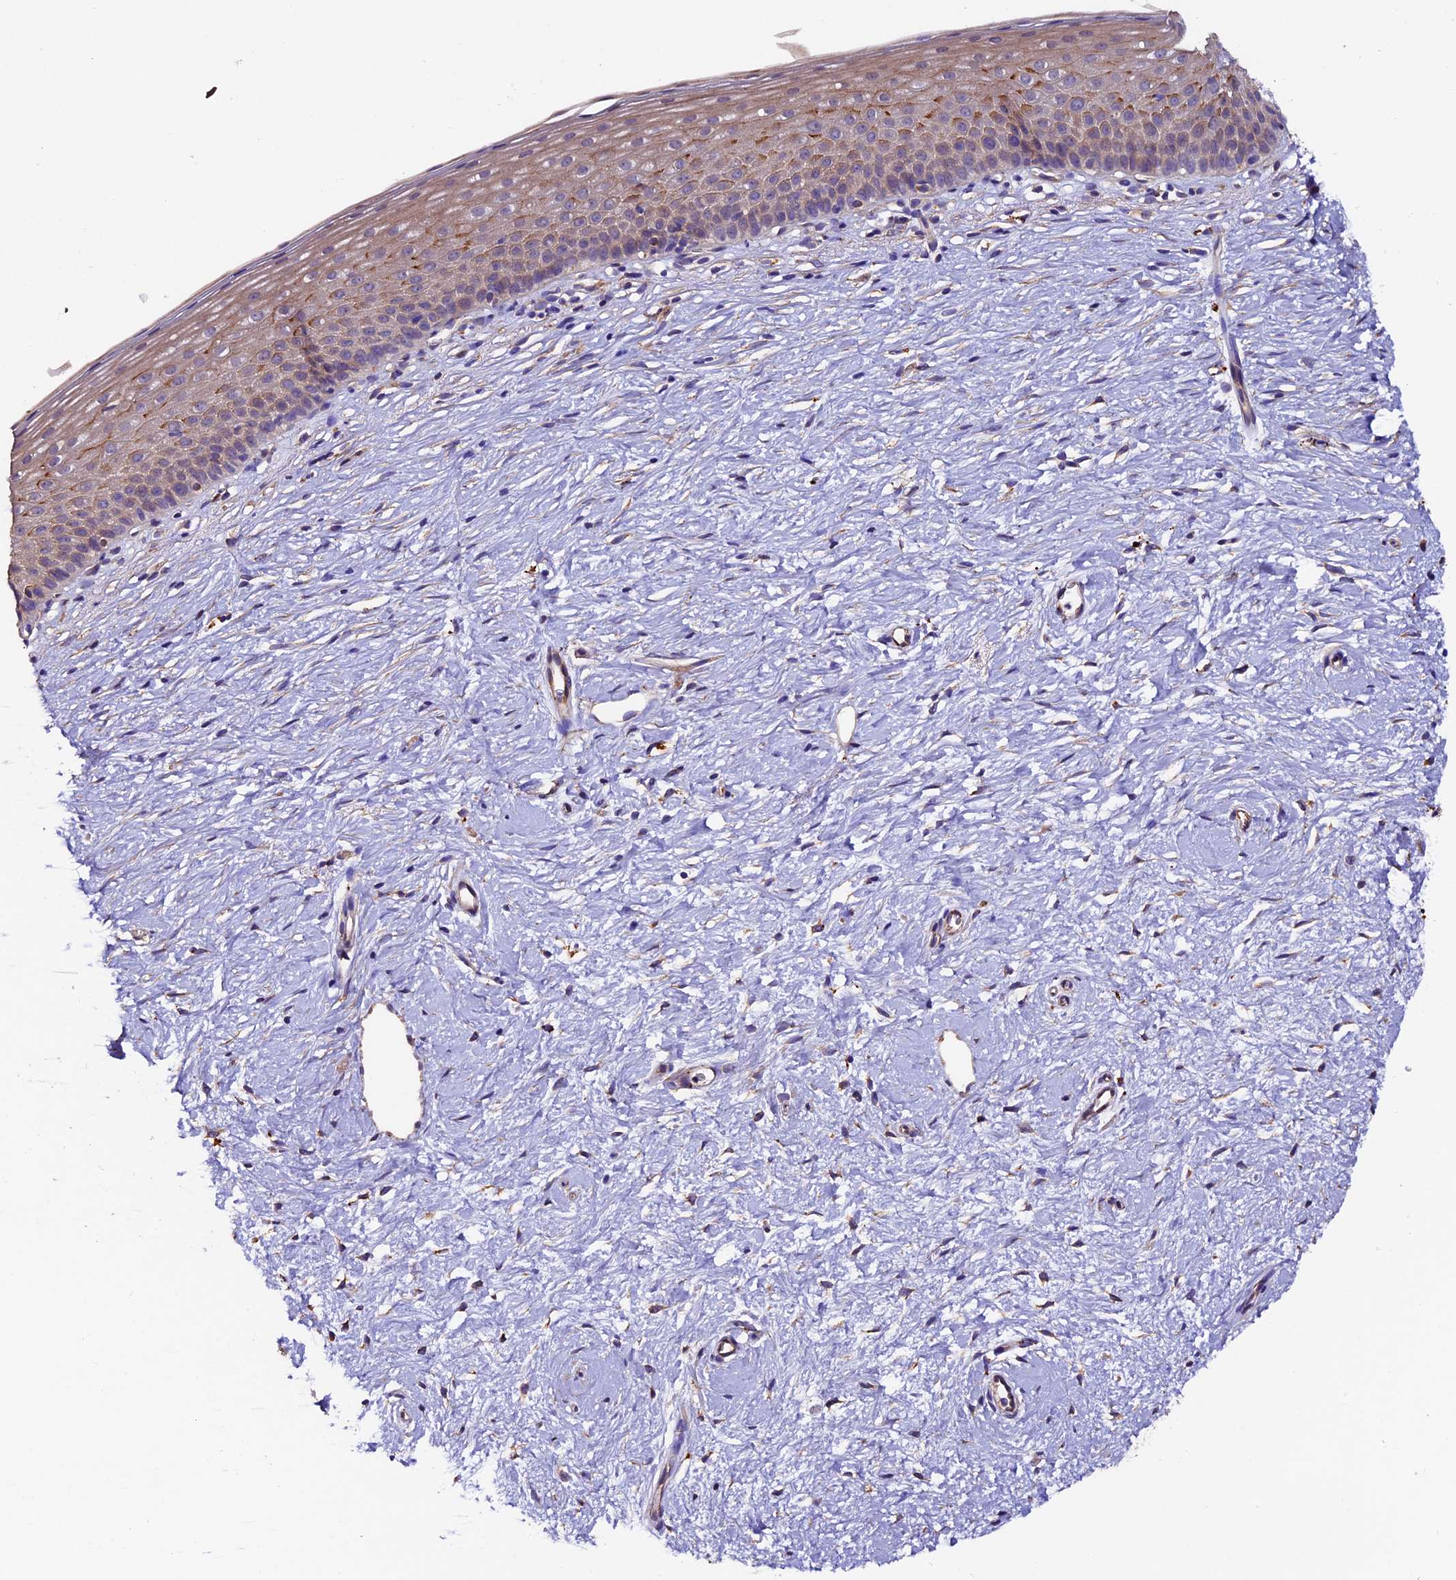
{"staining": {"intensity": "weak", "quantity": "25%-75%", "location": "cytoplasmic/membranous"}, "tissue": "cervix", "cell_type": "Glandular cells", "image_type": "normal", "snomed": [{"axis": "morphology", "description": "Normal tissue, NOS"}, {"axis": "topography", "description": "Cervix"}], "caption": "IHC histopathology image of normal human cervix stained for a protein (brown), which exhibits low levels of weak cytoplasmic/membranous staining in approximately 25%-75% of glandular cells.", "gene": "CLN5", "patient": {"sex": "female", "age": 57}}